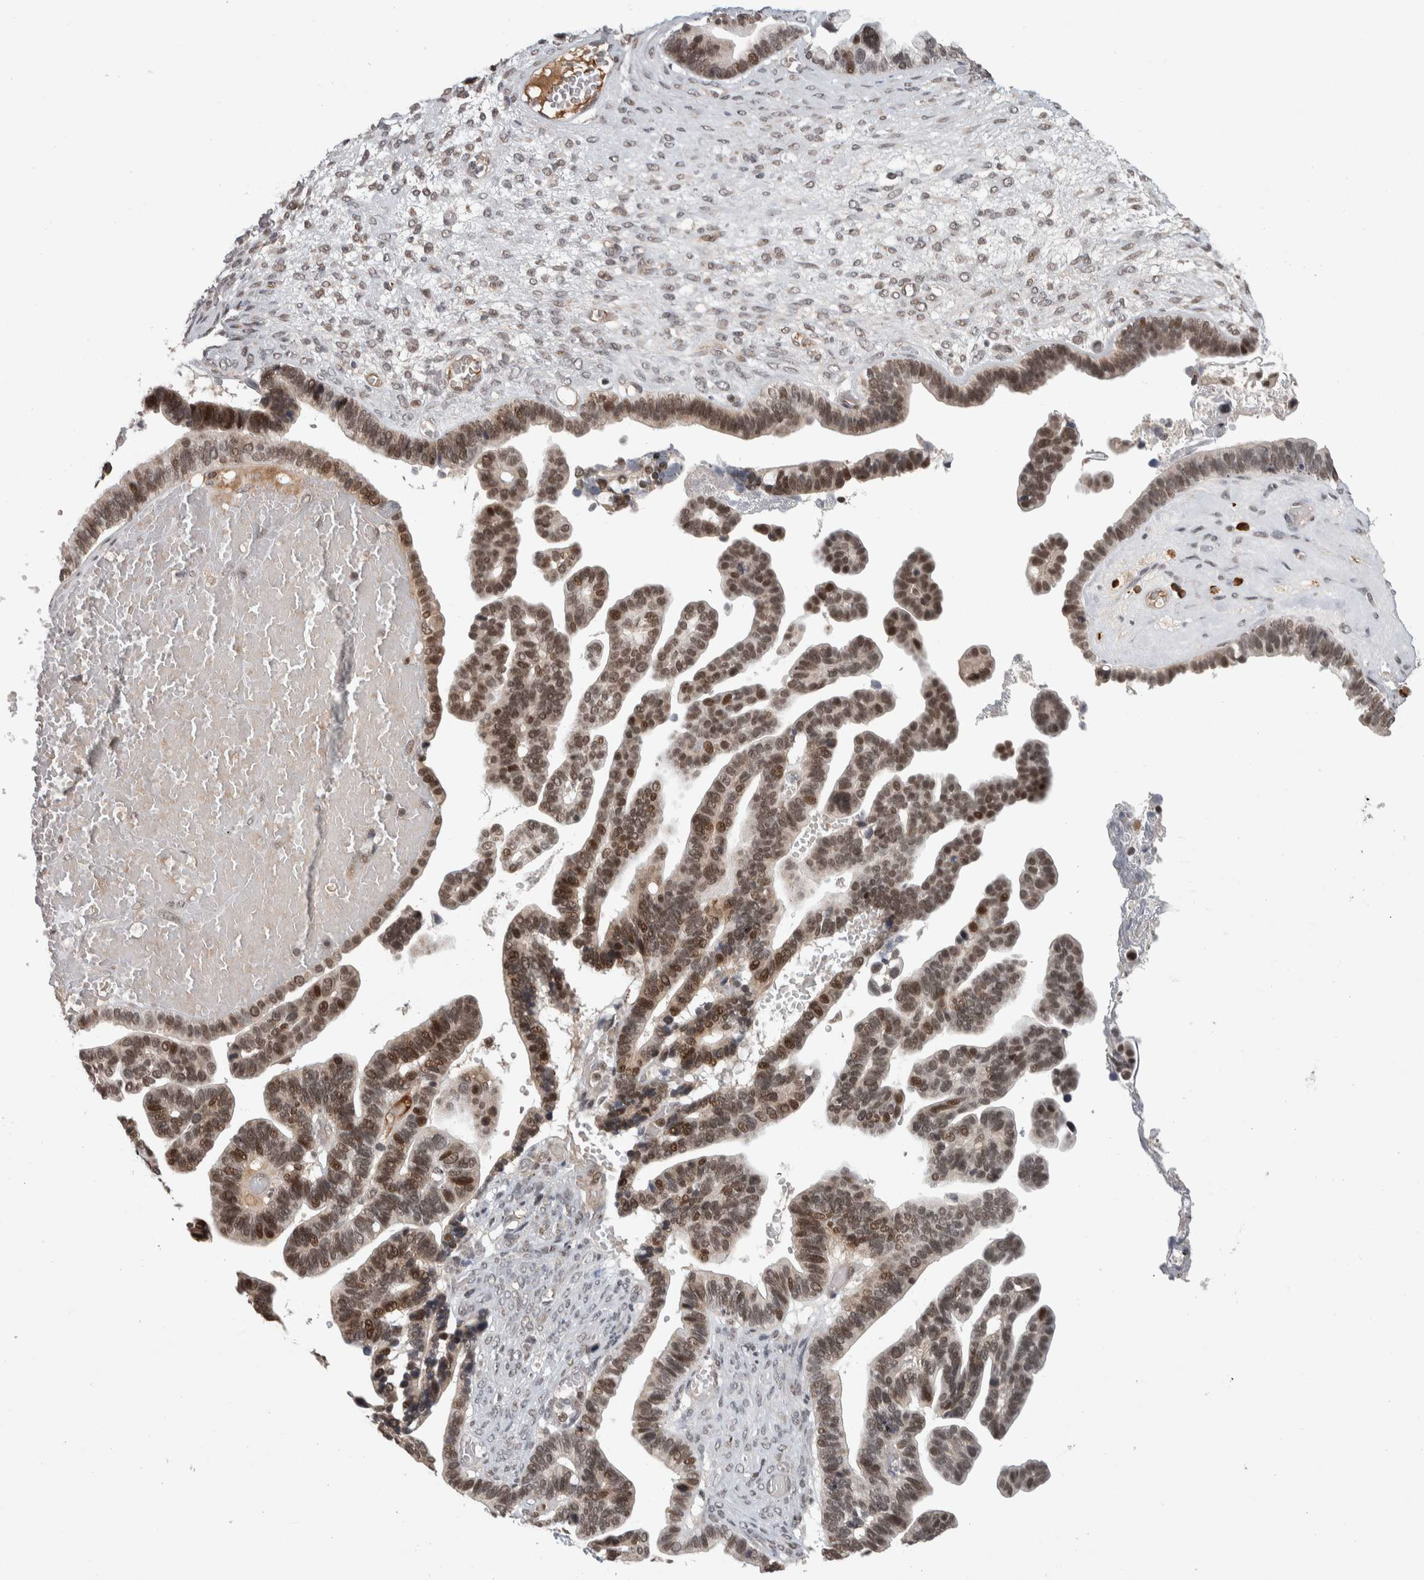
{"staining": {"intensity": "moderate", "quantity": ">75%", "location": "nuclear"}, "tissue": "ovarian cancer", "cell_type": "Tumor cells", "image_type": "cancer", "snomed": [{"axis": "morphology", "description": "Cystadenocarcinoma, serous, NOS"}, {"axis": "topography", "description": "Ovary"}], "caption": "Immunohistochemical staining of human serous cystadenocarcinoma (ovarian) shows medium levels of moderate nuclear protein staining in about >75% of tumor cells. Nuclei are stained in blue.", "gene": "ZNF592", "patient": {"sex": "female", "age": 56}}